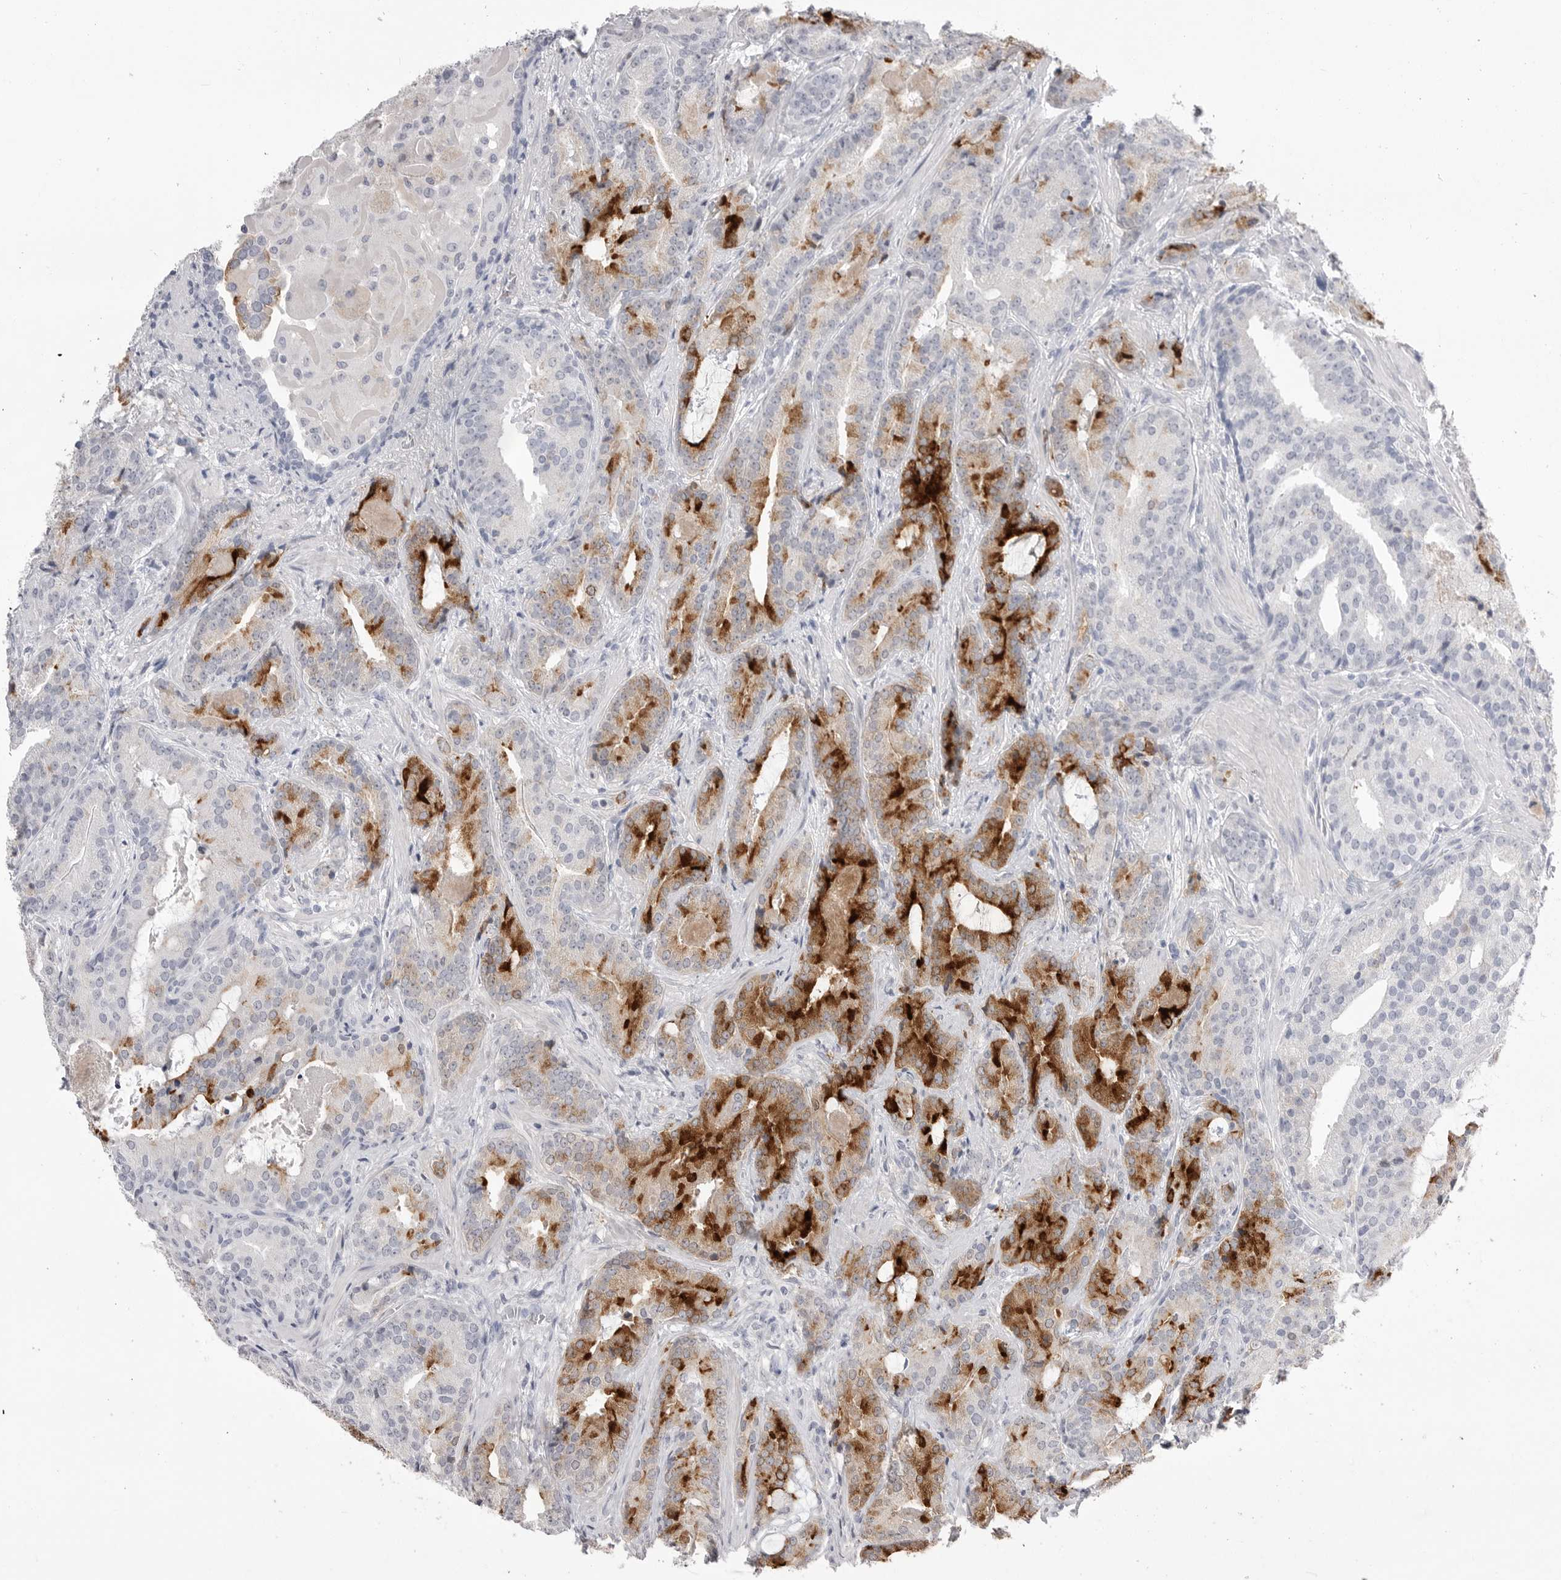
{"staining": {"intensity": "strong", "quantity": "25%-75%", "location": "cytoplasmic/membranous"}, "tissue": "prostate cancer", "cell_type": "Tumor cells", "image_type": "cancer", "snomed": [{"axis": "morphology", "description": "Adenocarcinoma, Low grade"}, {"axis": "topography", "description": "Prostate"}], "caption": "High-power microscopy captured an immunohistochemistry photomicrograph of prostate low-grade adenocarcinoma, revealing strong cytoplasmic/membranous expression in approximately 25%-75% of tumor cells.", "gene": "CPB1", "patient": {"sex": "male", "age": 67}}